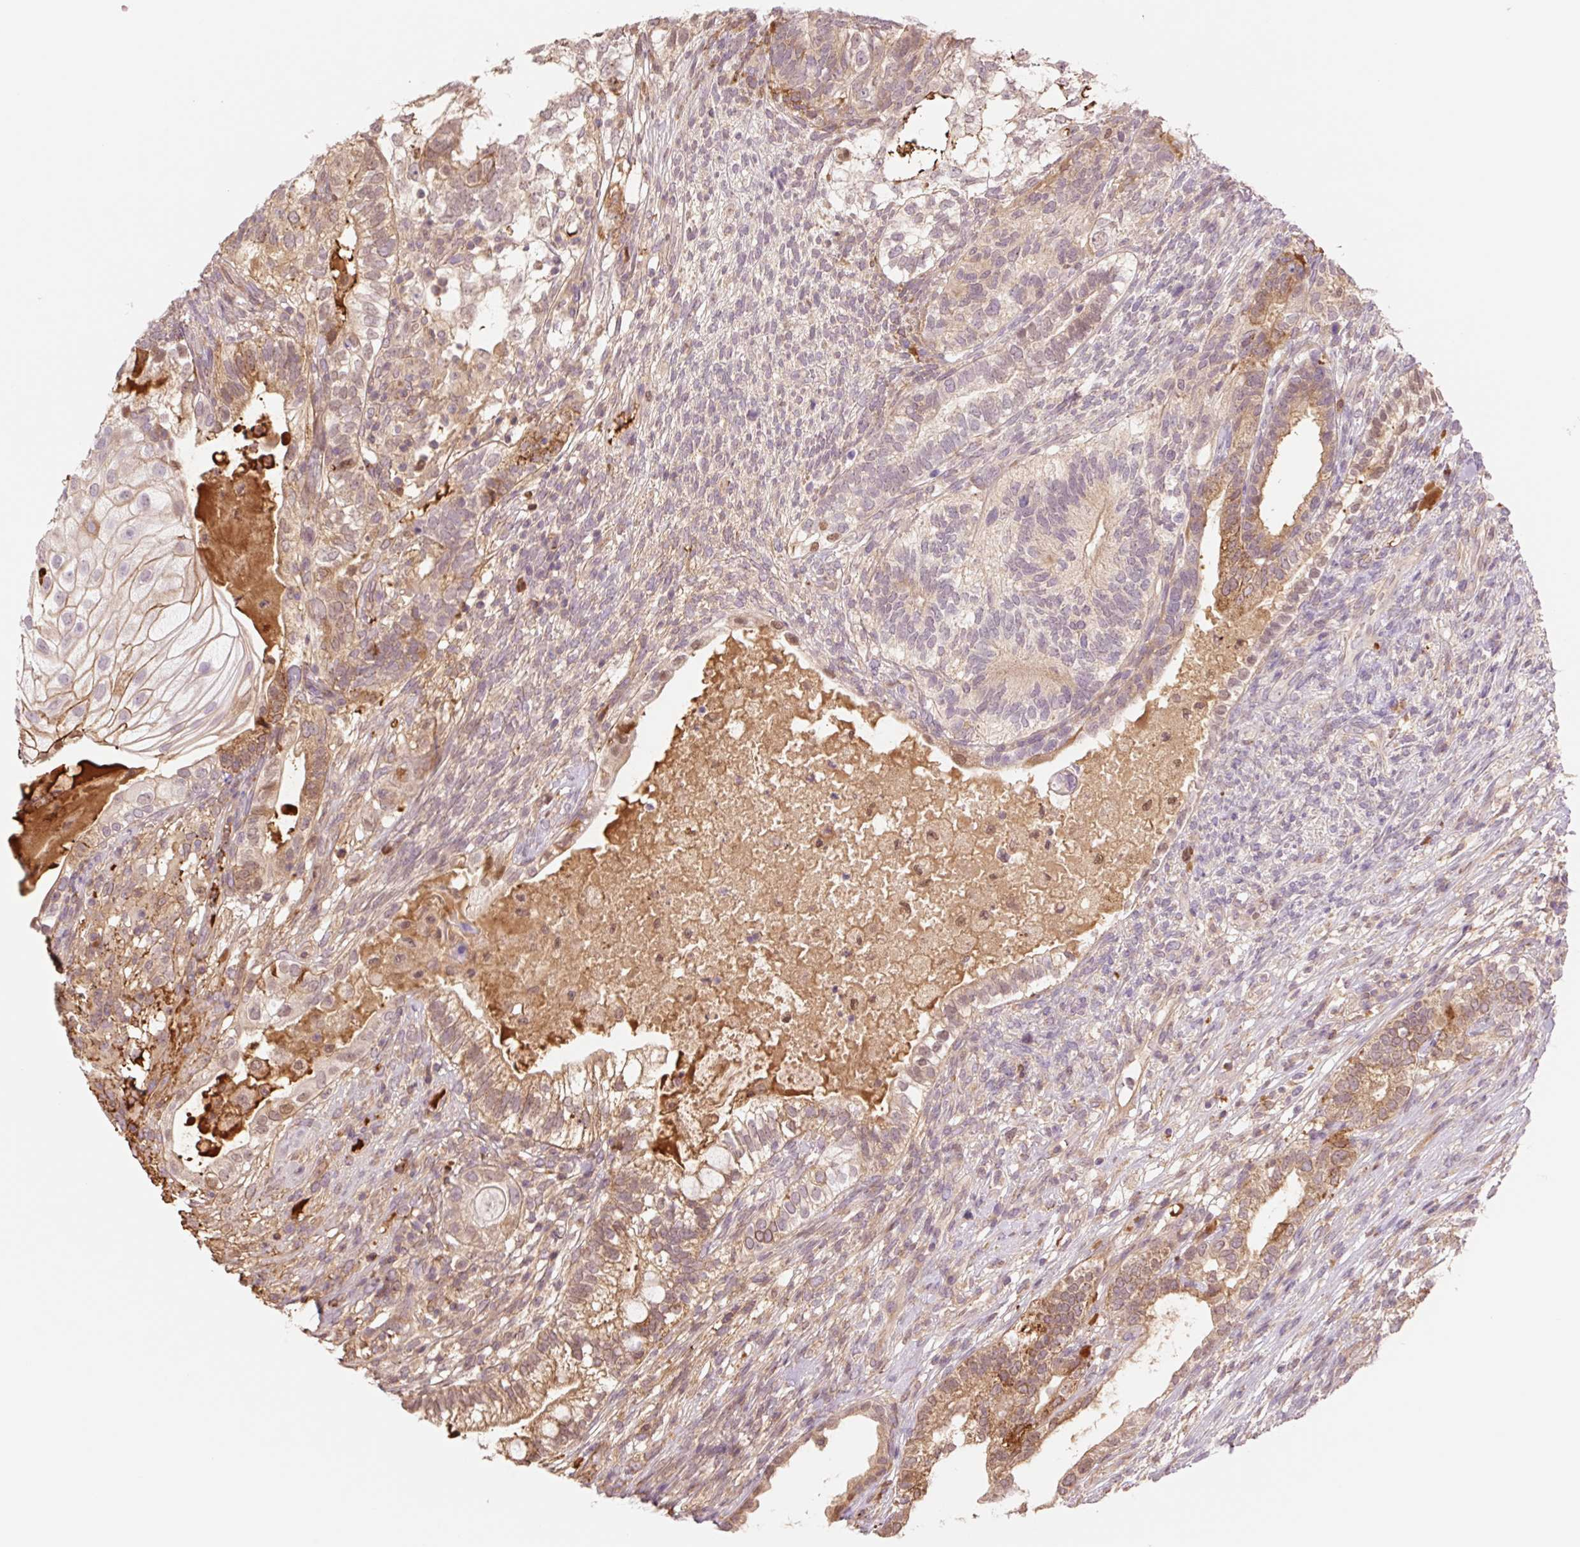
{"staining": {"intensity": "moderate", "quantity": "25%-75%", "location": "cytoplasmic/membranous"}, "tissue": "testis cancer", "cell_type": "Tumor cells", "image_type": "cancer", "snomed": [{"axis": "morphology", "description": "Seminoma, NOS"}, {"axis": "morphology", "description": "Carcinoma, Embryonal, NOS"}, {"axis": "topography", "description": "Testis"}], "caption": "Protein expression analysis of embryonal carcinoma (testis) reveals moderate cytoplasmic/membranous positivity in about 25%-75% of tumor cells.", "gene": "HEBP1", "patient": {"sex": "male", "age": 41}}